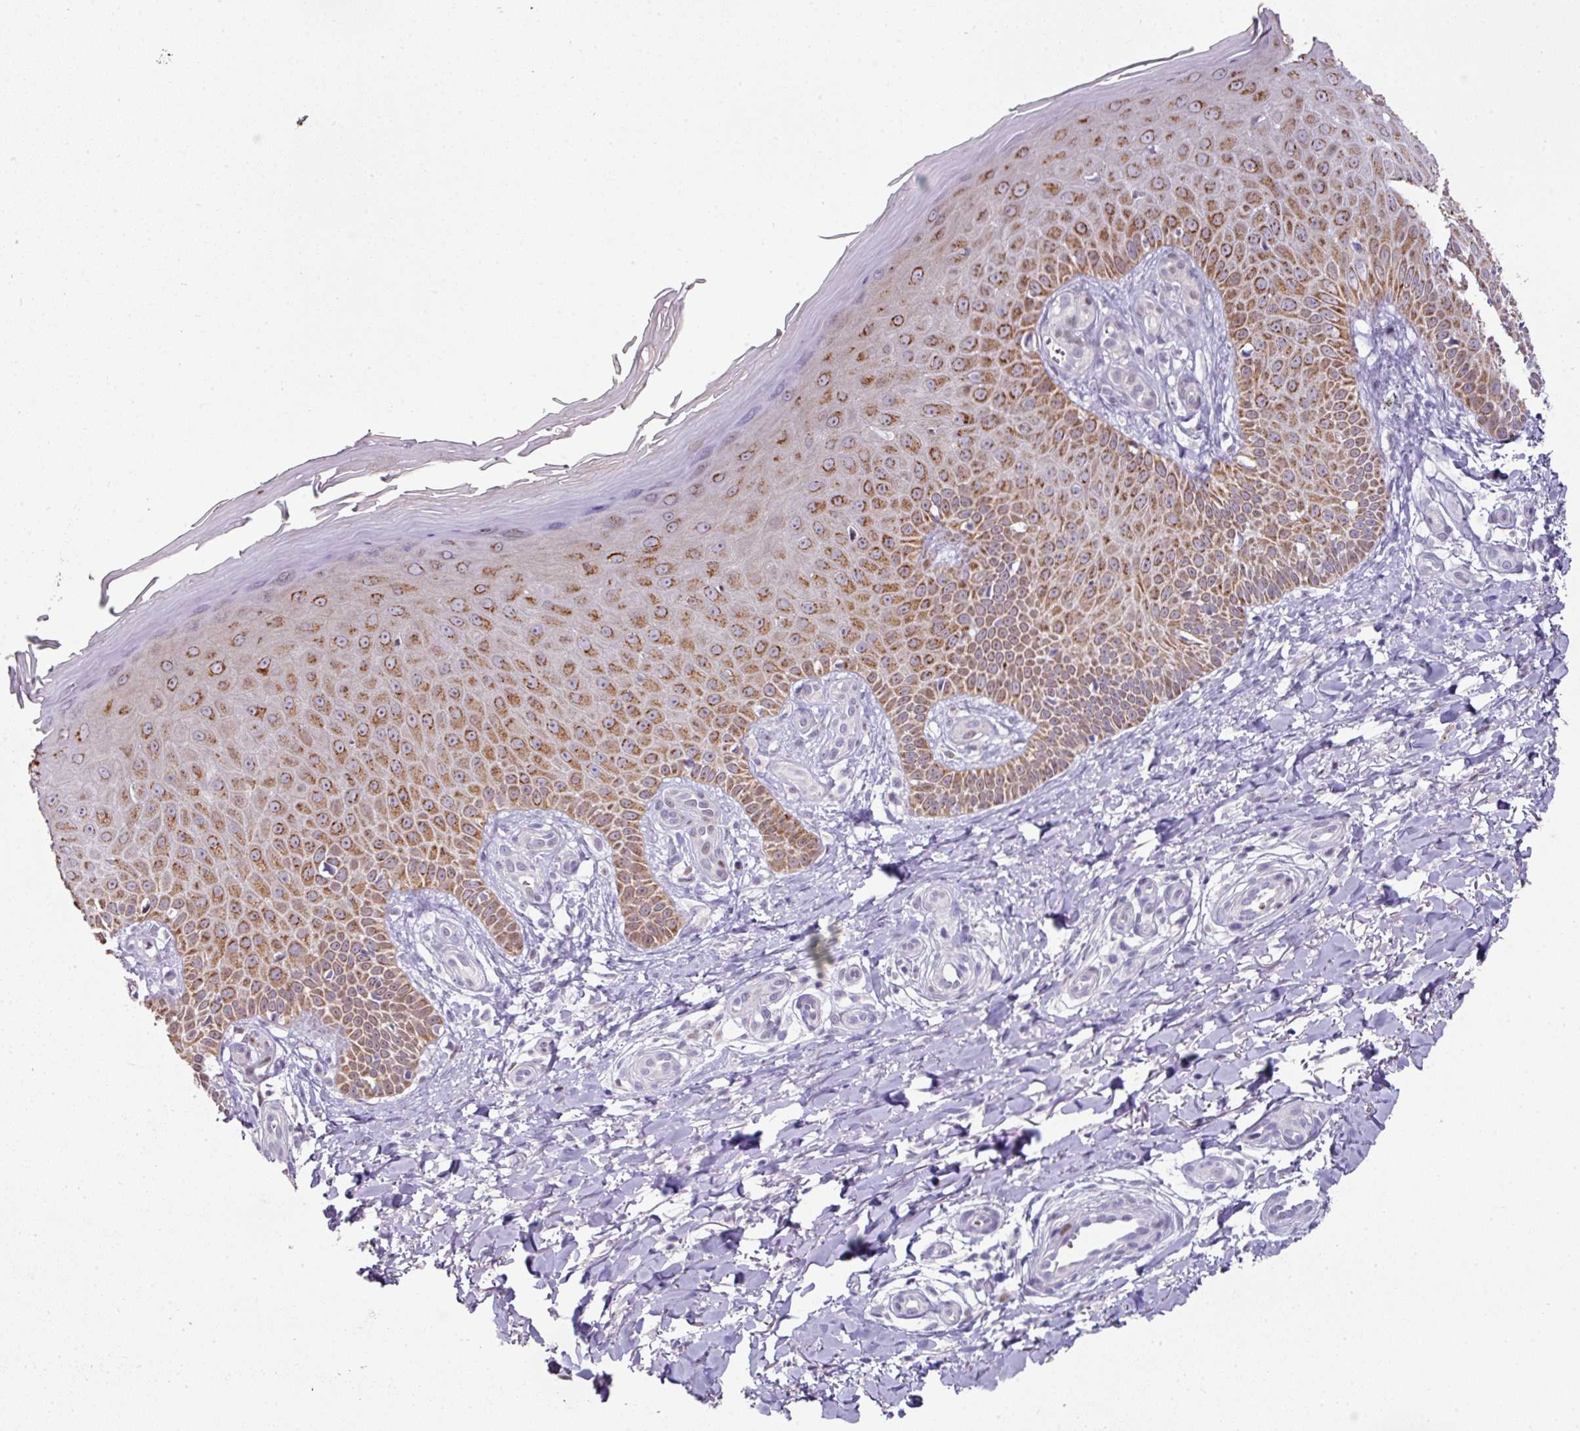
{"staining": {"intensity": "negative", "quantity": "none", "location": "none"}, "tissue": "skin", "cell_type": "Fibroblasts", "image_type": "normal", "snomed": [{"axis": "morphology", "description": "Normal tissue, NOS"}, {"axis": "topography", "description": "Skin"}], "caption": "Immunohistochemistry image of unremarkable skin: human skin stained with DAB reveals no significant protein expression in fibroblasts. (DAB (3,3'-diaminobenzidine) IHC visualized using brightfield microscopy, high magnification).", "gene": "ANKRD18A", "patient": {"sex": "male", "age": 81}}